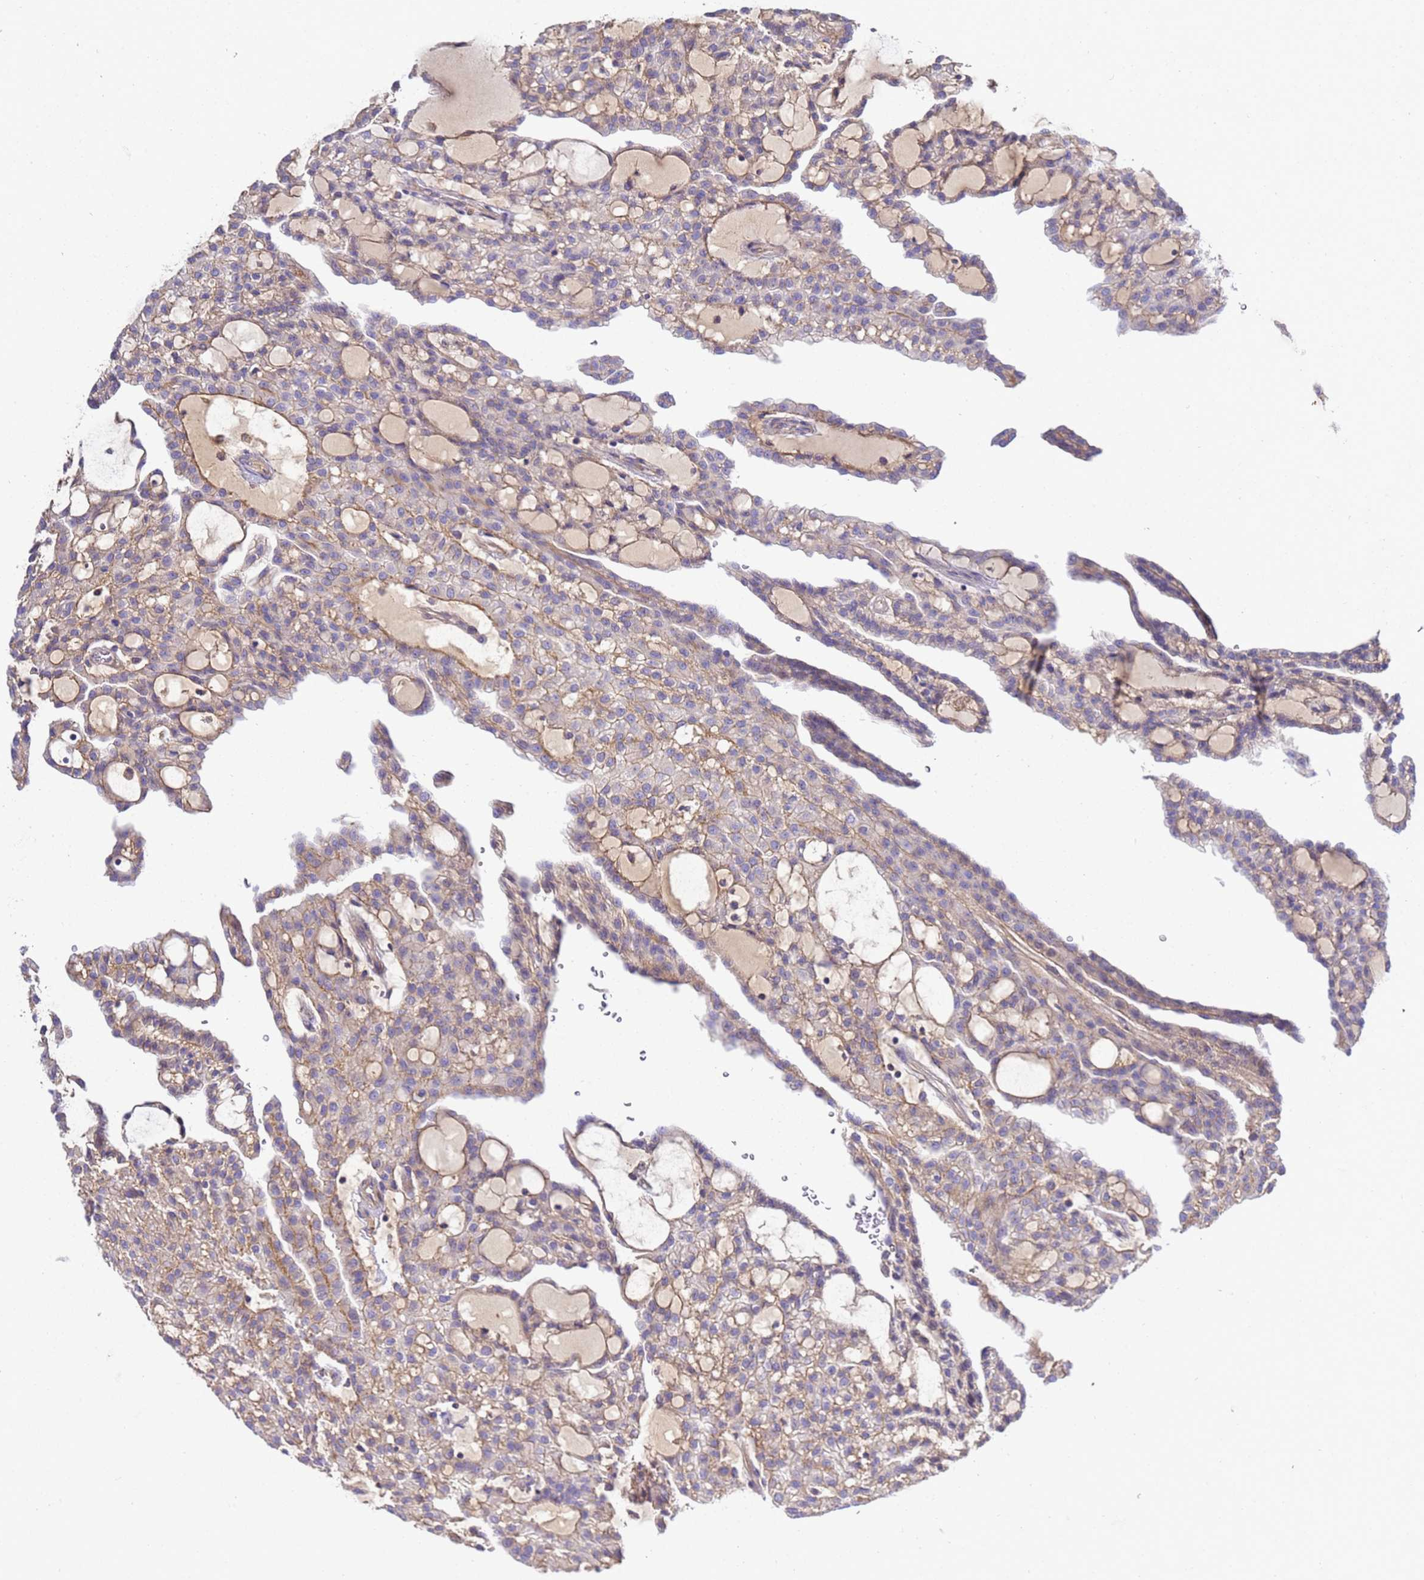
{"staining": {"intensity": "weak", "quantity": "25%-75%", "location": "cytoplasmic/membranous"}, "tissue": "renal cancer", "cell_type": "Tumor cells", "image_type": "cancer", "snomed": [{"axis": "morphology", "description": "Adenocarcinoma, NOS"}, {"axis": "topography", "description": "Kidney"}], "caption": "The image demonstrates staining of renal adenocarcinoma, revealing weak cytoplasmic/membranous protein expression (brown color) within tumor cells.", "gene": "TBCD", "patient": {"sex": "male", "age": 63}}